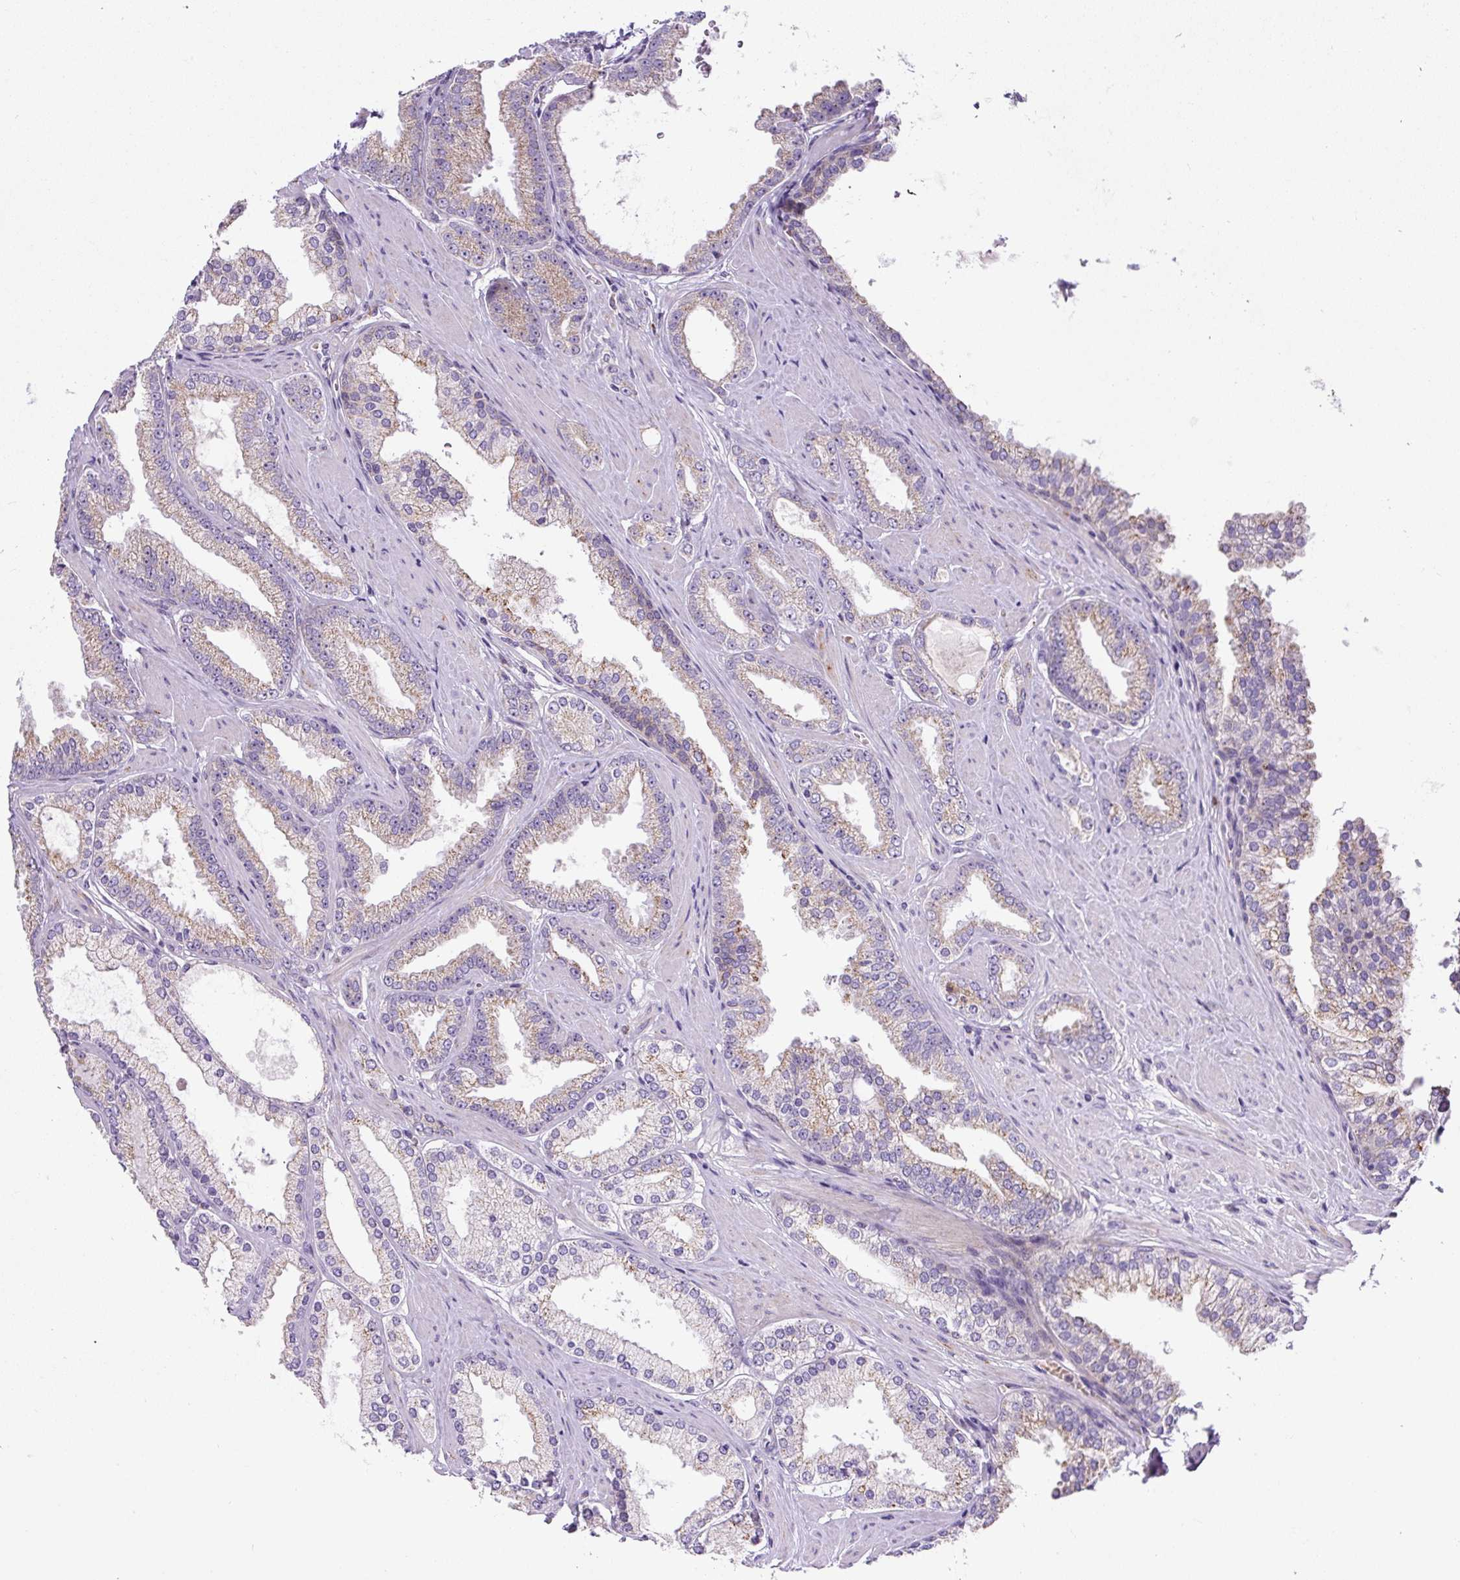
{"staining": {"intensity": "weak", "quantity": "25%-75%", "location": "cytoplasmic/membranous"}, "tissue": "prostate cancer", "cell_type": "Tumor cells", "image_type": "cancer", "snomed": [{"axis": "morphology", "description": "Adenocarcinoma, Low grade"}, {"axis": "topography", "description": "Prostate"}], "caption": "Weak cytoplasmic/membranous positivity is present in about 25%-75% of tumor cells in prostate adenocarcinoma (low-grade).", "gene": "ZNF596", "patient": {"sex": "male", "age": 42}}